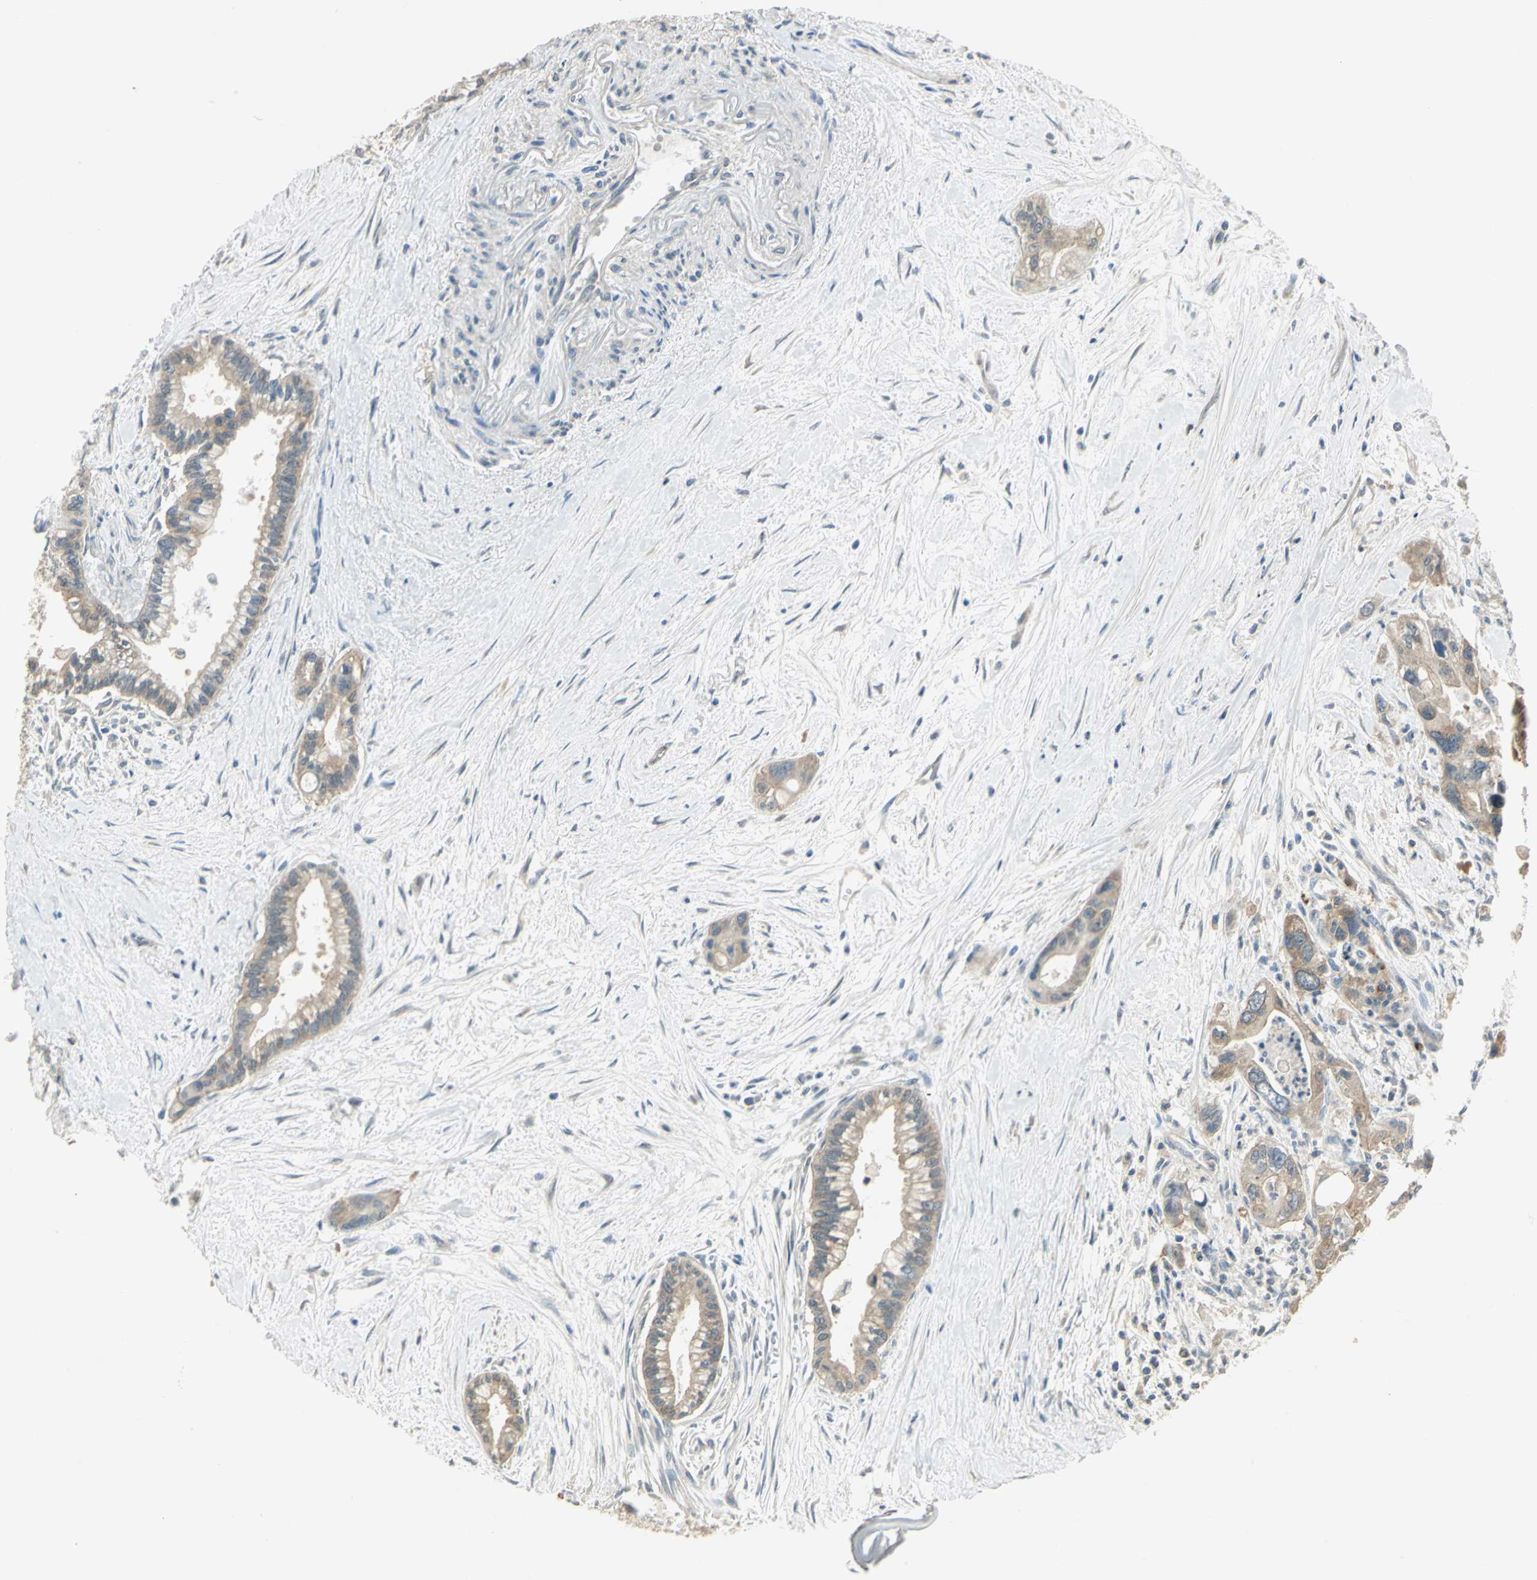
{"staining": {"intensity": "moderate", "quantity": ">75%", "location": "cytoplasmic/membranous"}, "tissue": "pancreatic cancer", "cell_type": "Tumor cells", "image_type": "cancer", "snomed": [{"axis": "morphology", "description": "Adenocarcinoma, NOS"}, {"axis": "topography", "description": "Pancreas"}], "caption": "Protein expression analysis of human pancreatic cancer (adenocarcinoma) reveals moderate cytoplasmic/membranous positivity in approximately >75% of tumor cells. Nuclei are stained in blue.", "gene": "SHC2", "patient": {"sex": "male", "age": 70}}